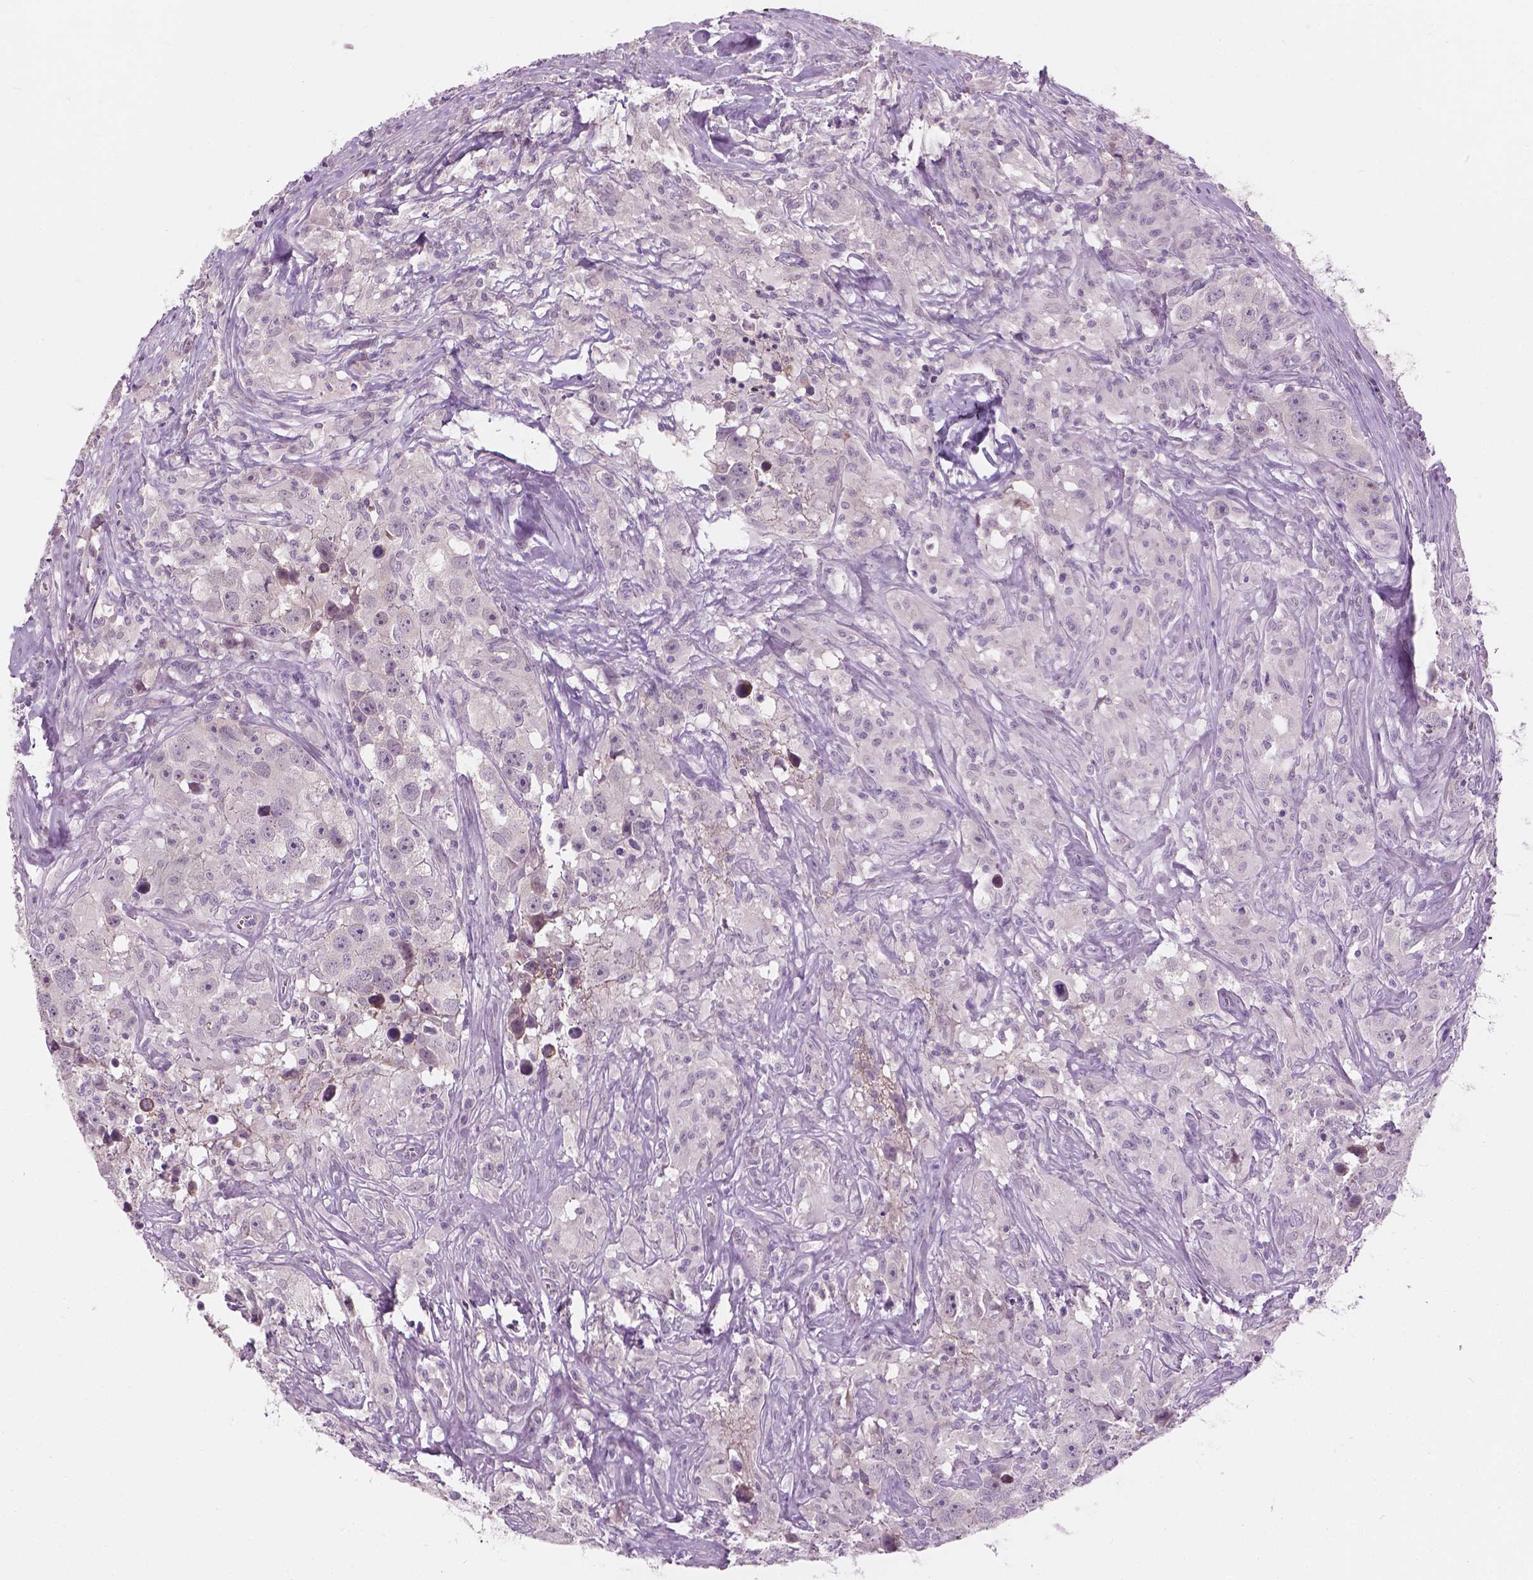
{"staining": {"intensity": "negative", "quantity": "none", "location": "none"}, "tissue": "testis cancer", "cell_type": "Tumor cells", "image_type": "cancer", "snomed": [{"axis": "morphology", "description": "Seminoma, NOS"}, {"axis": "topography", "description": "Testis"}], "caption": "Immunohistochemistry (IHC) photomicrograph of neoplastic tissue: human testis cancer stained with DAB (3,3'-diaminobenzidine) displays no significant protein staining in tumor cells.", "gene": "CFAP126", "patient": {"sex": "male", "age": 49}}